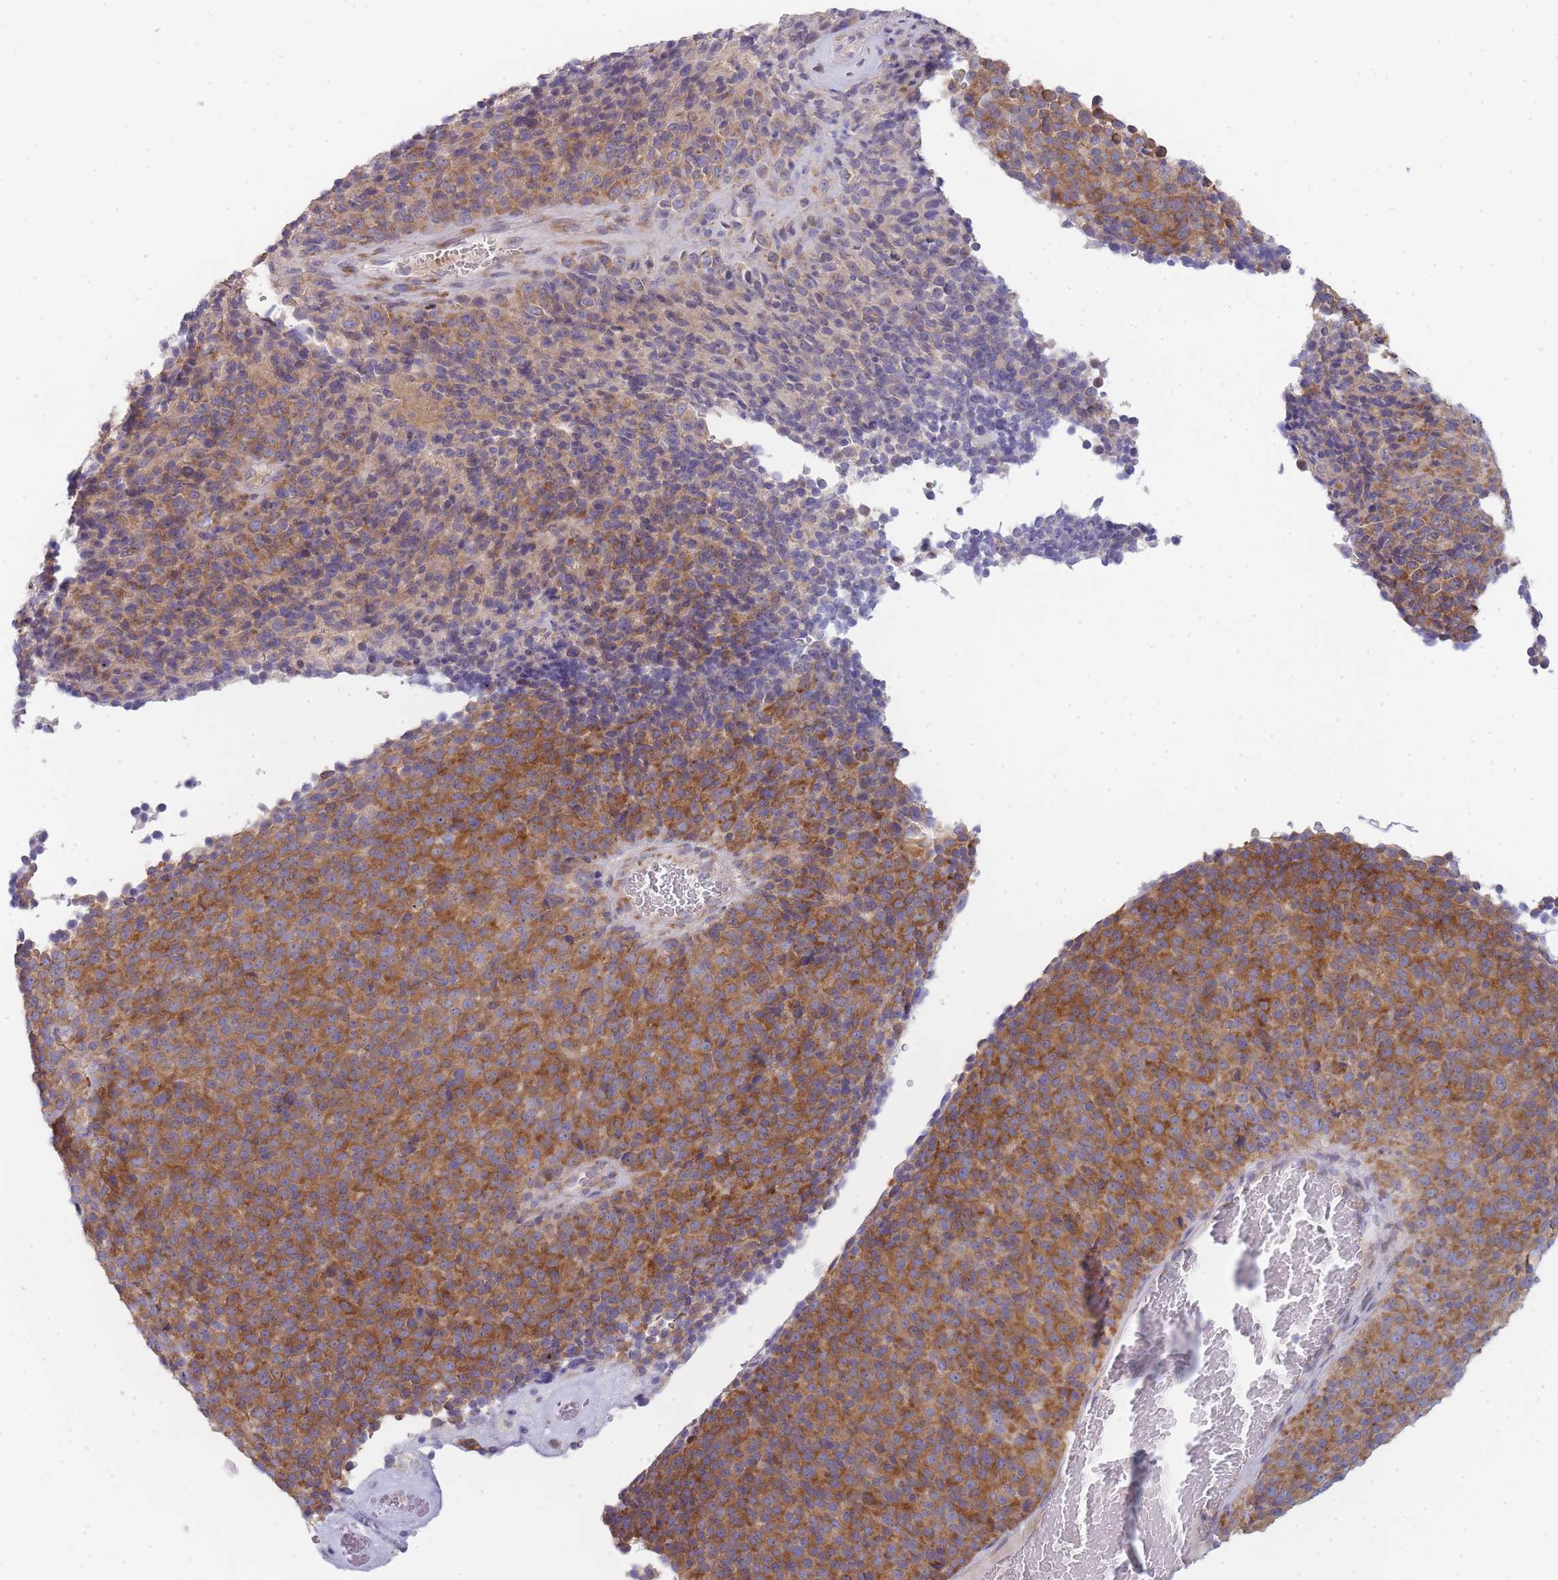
{"staining": {"intensity": "strong", "quantity": ">75%", "location": "cytoplasmic/membranous"}, "tissue": "melanoma", "cell_type": "Tumor cells", "image_type": "cancer", "snomed": [{"axis": "morphology", "description": "Malignant melanoma, Metastatic site"}, {"axis": "topography", "description": "Brain"}], "caption": "Immunohistochemistry (DAB) staining of human malignant melanoma (metastatic site) exhibits strong cytoplasmic/membranous protein staining in approximately >75% of tumor cells.", "gene": "OR5L2", "patient": {"sex": "female", "age": 56}}